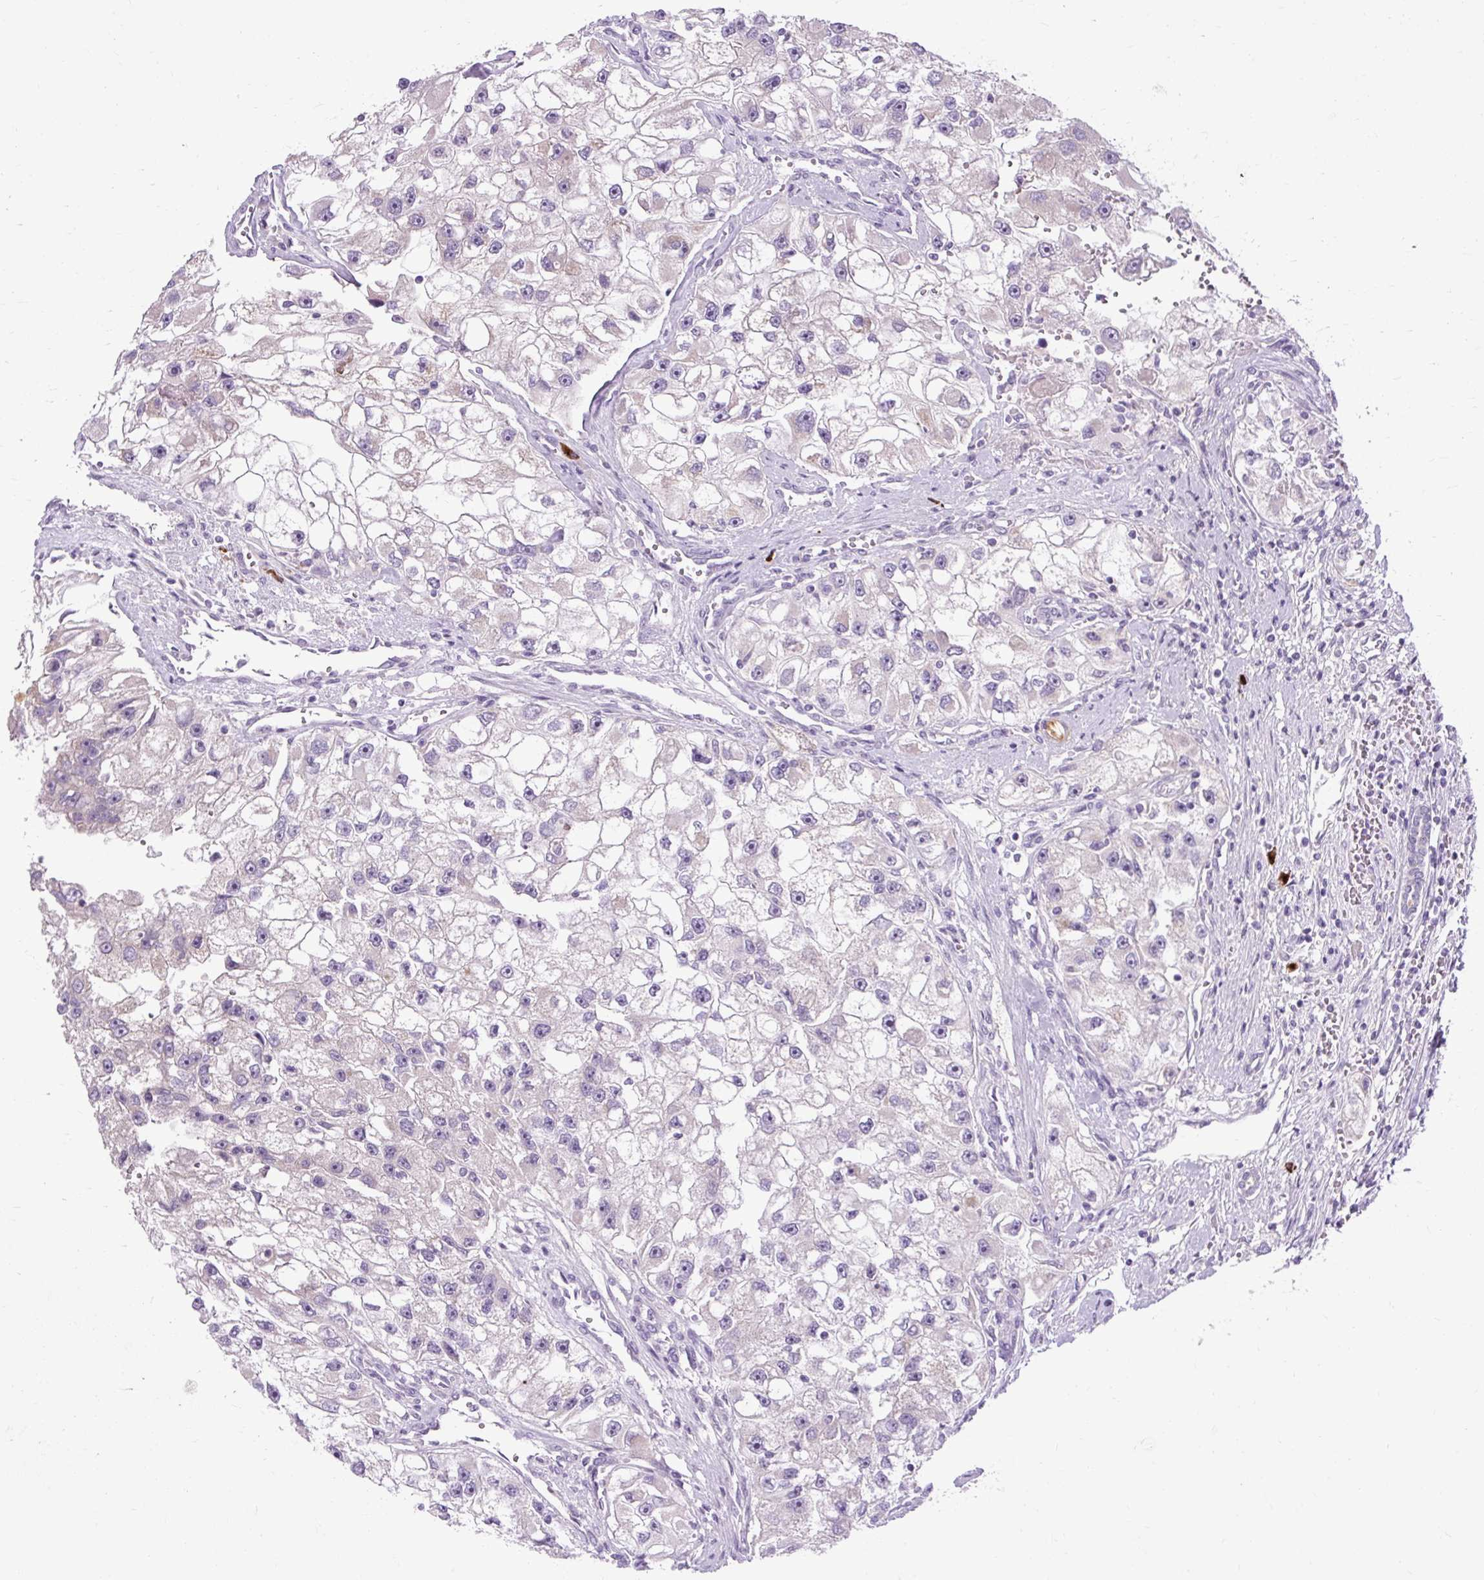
{"staining": {"intensity": "negative", "quantity": "none", "location": "none"}, "tissue": "renal cancer", "cell_type": "Tumor cells", "image_type": "cancer", "snomed": [{"axis": "morphology", "description": "Adenocarcinoma, NOS"}, {"axis": "topography", "description": "Kidney"}], "caption": "A histopathology image of human renal cancer (adenocarcinoma) is negative for staining in tumor cells.", "gene": "ARRDC2", "patient": {"sex": "male", "age": 63}}